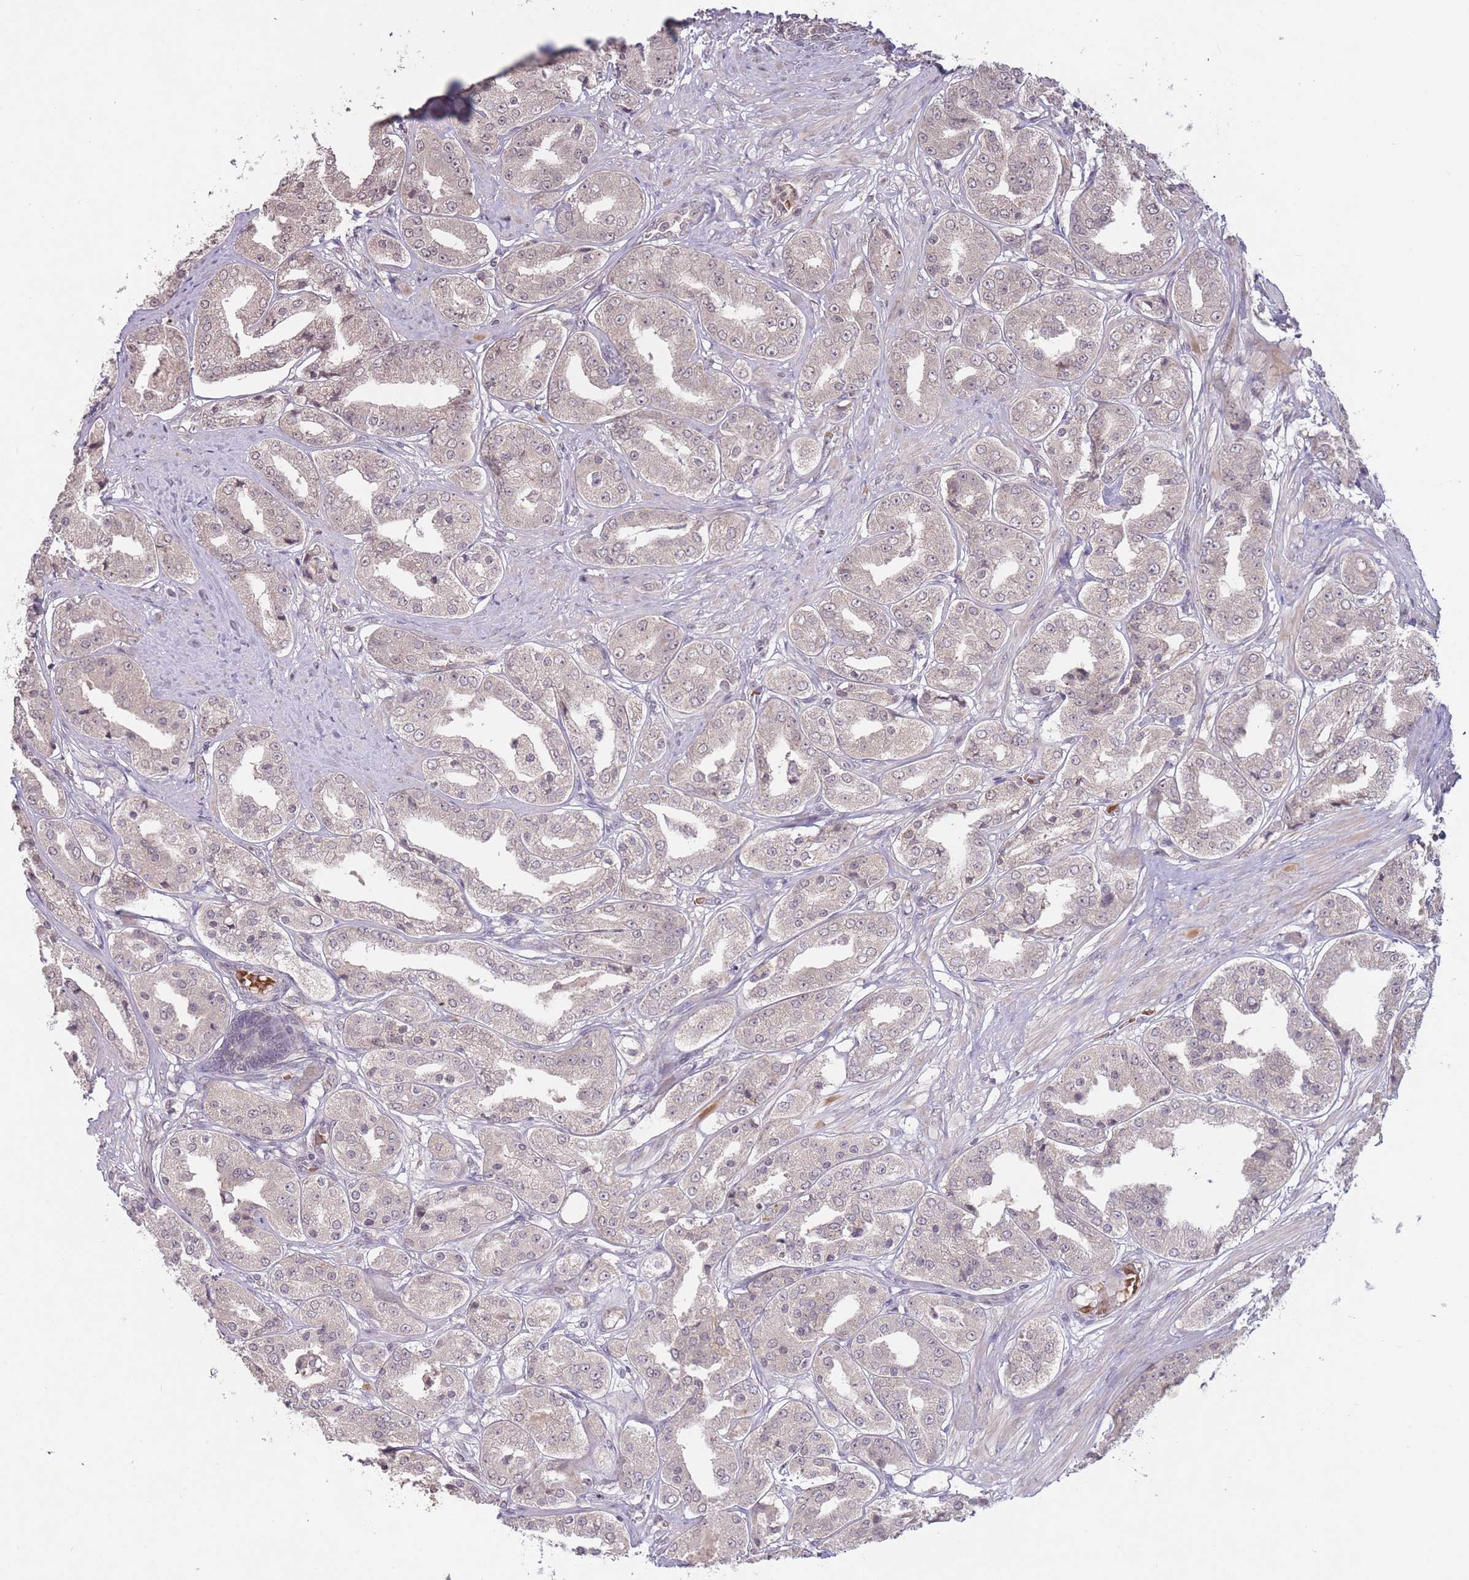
{"staining": {"intensity": "weak", "quantity": "25%-75%", "location": "cytoplasmic/membranous"}, "tissue": "prostate cancer", "cell_type": "Tumor cells", "image_type": "cancer", "snomed": [{"axis": "morphology", "description": "Adenocarcinoma, High grade"}, {"axis": "topography", "description": "Prostate"}], "caption": "Immunohistochemistry (DAB) staining of human prostate cancer (adenocarcinoma (high-grade)) demonstrates weak cytoplasmic/membranous protein expression in about 25%-75% of tumor cells. (IHC, brightfield microscopy, high magnification).", "gene": "ADCYAP1R1", "patient": {"sex": "male", "age": 63}}